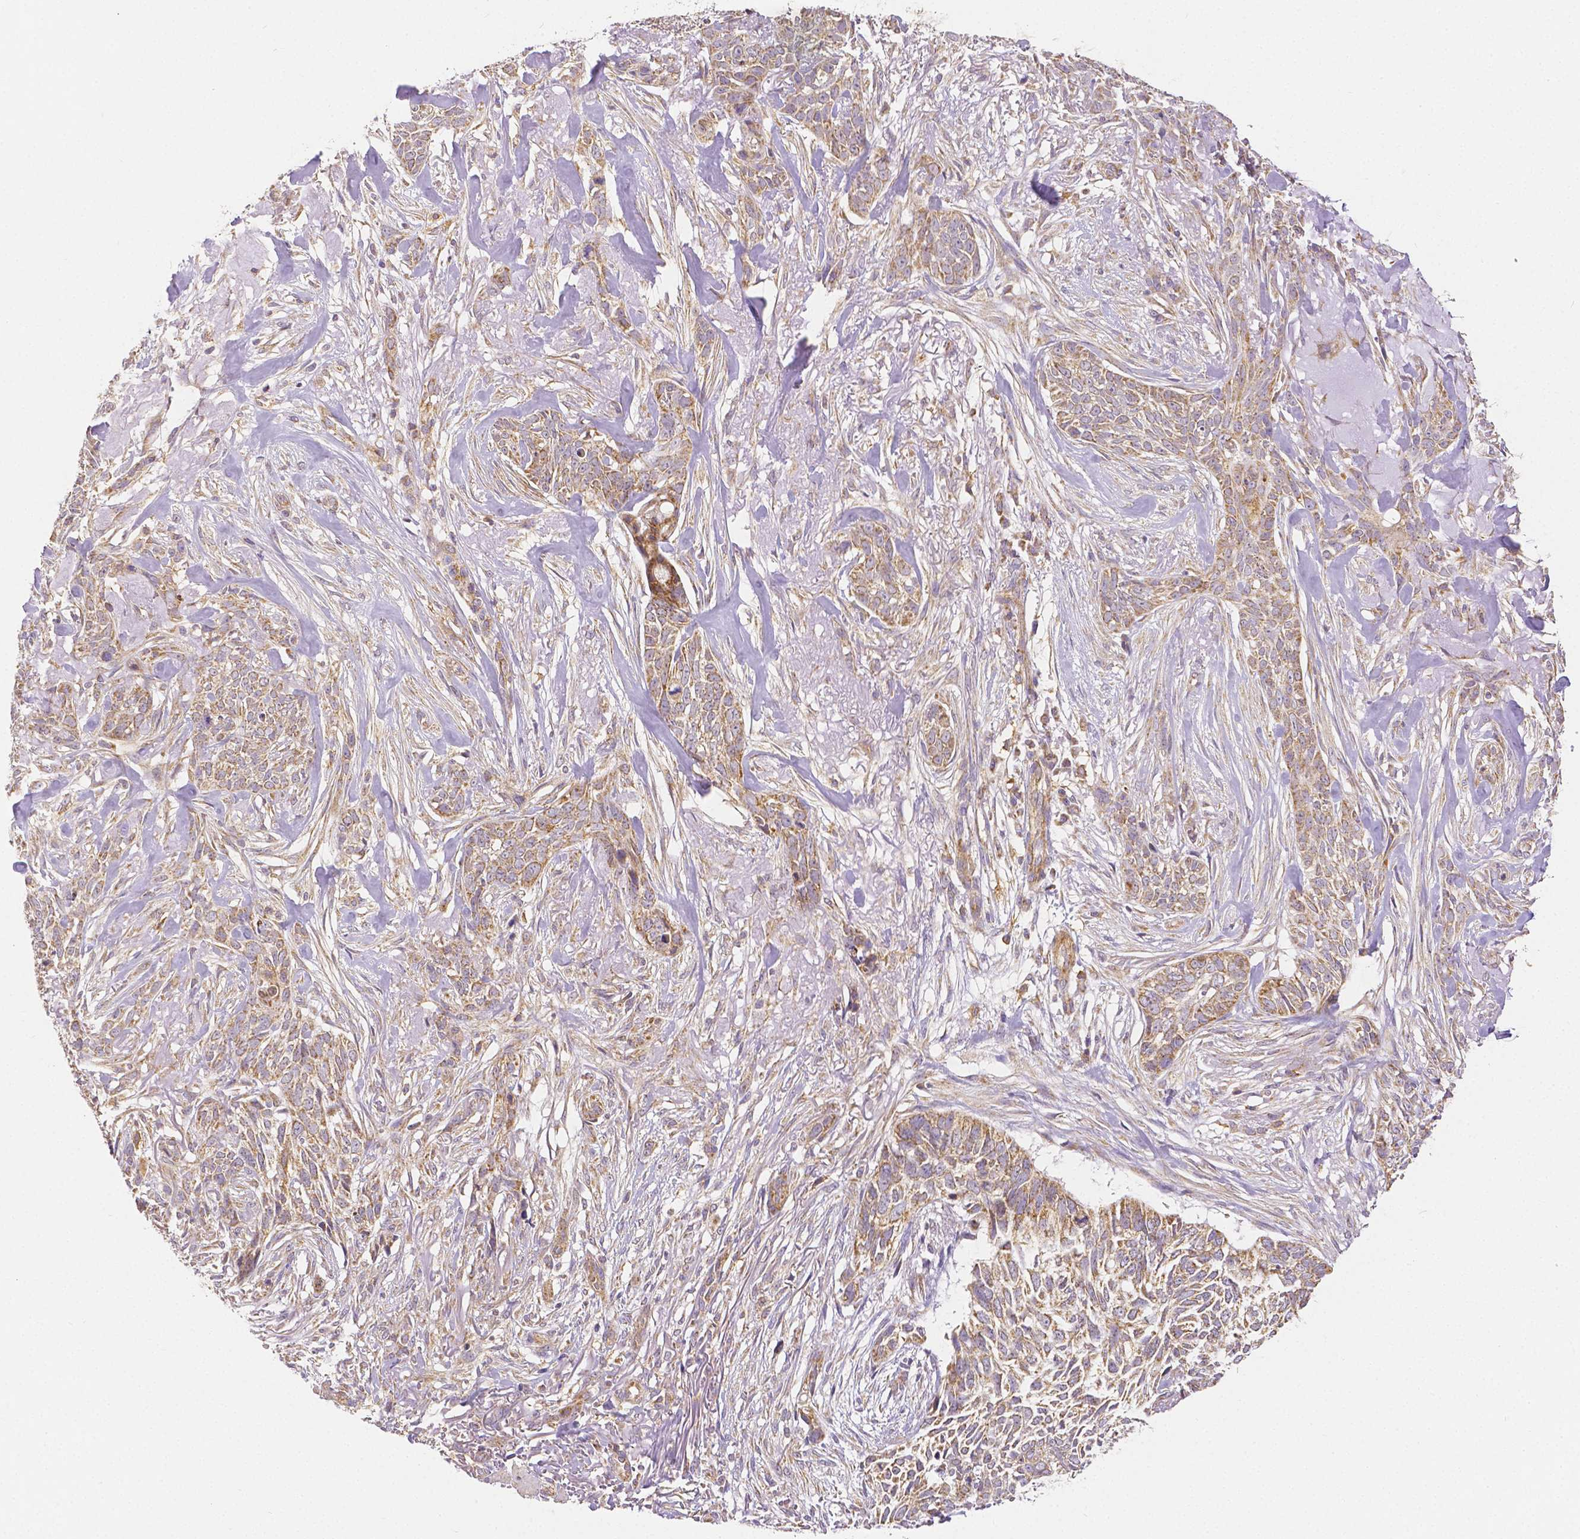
{"staining": {"intensity": "moderate", "quantity": ">75%", "location": "cytoplasmic/membranous"}, "tissue": "skin cancer", "cell_type": "Tumor cells", "image_type": "cancer", "snomed": [{"axis": "morphology", "description": "Basal cell carcinoma"}, {"axis": "topography", "description": "Skin"}], "caption": "Tumor cells display medium levels of moderate cytoplasmic/membranous expression in approximately >75% of cells in human basal cell carcinoma (skin).", "gene": "RHOT1", "patient": {"sex": "male", "age": 74}}